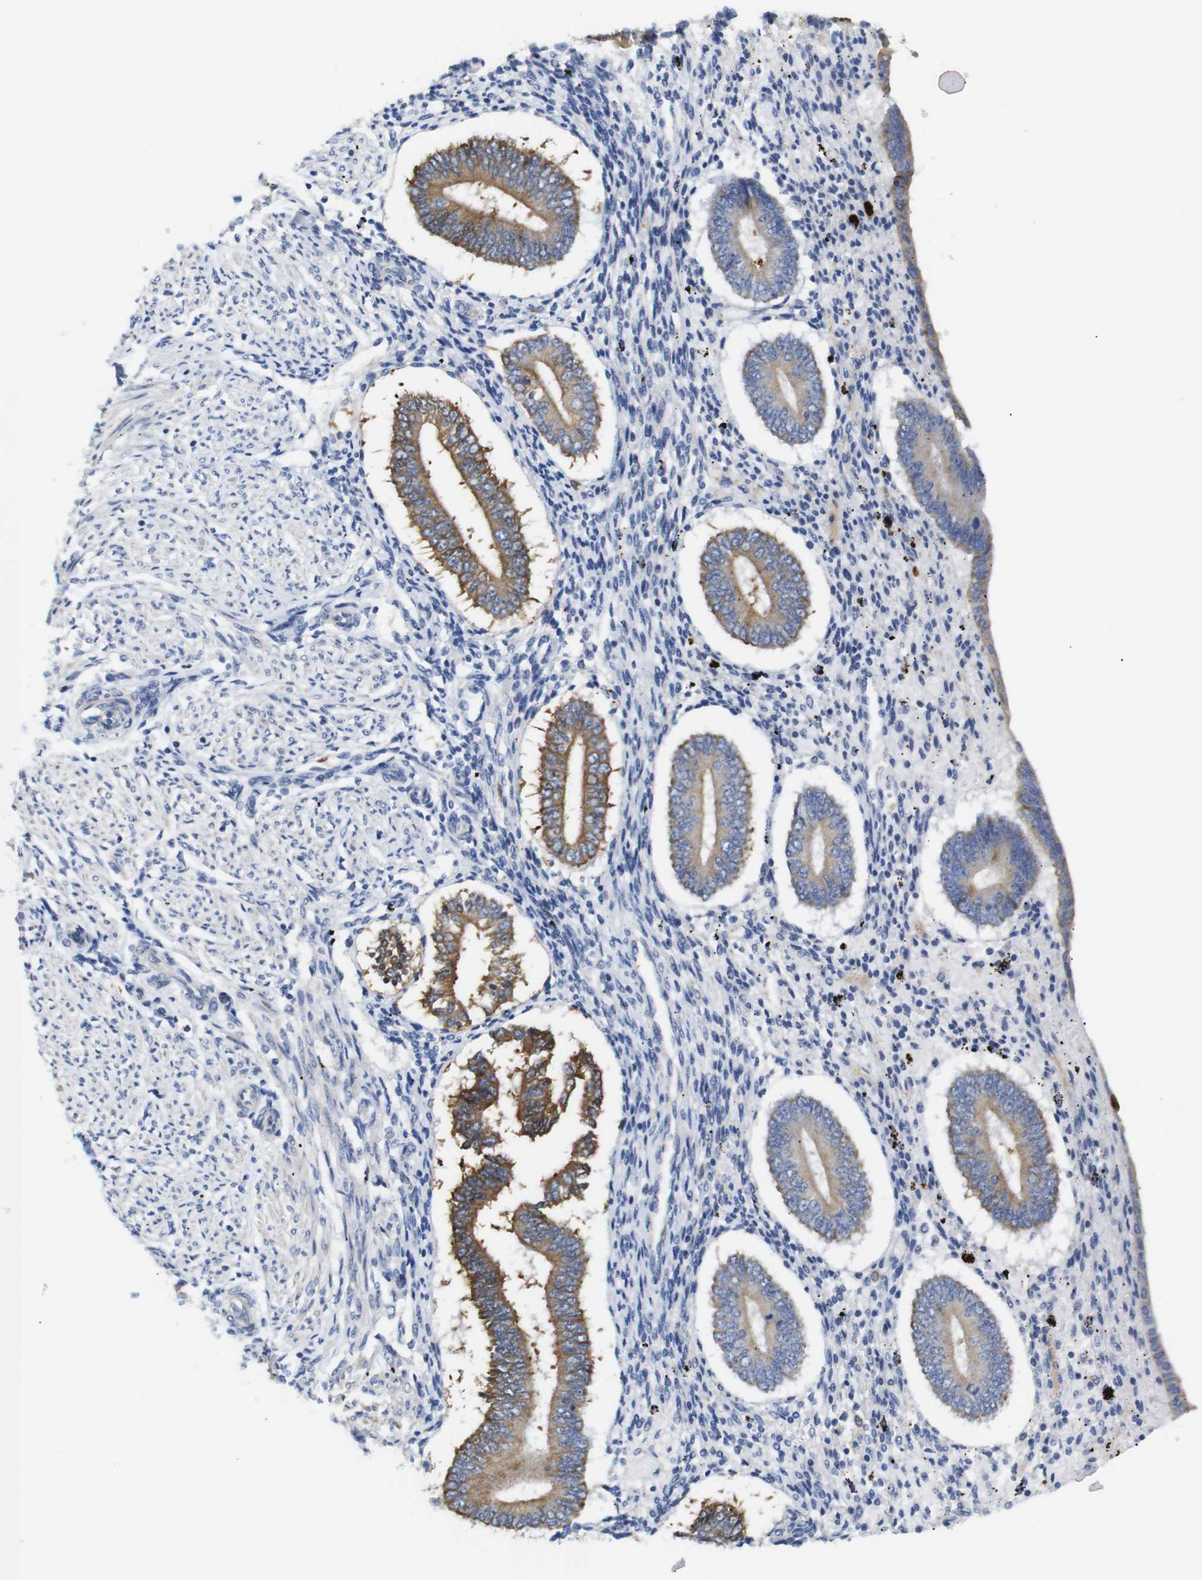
{"staining": {"intensity": "negative", "quantity": "none", "location": "none"}, "tissue": "endometrium", "cell_type": "Cells in endometrial stroma", "image_type": "normal", "snomed": [{"axis": "morphology", "description": "Normal tissue, NOS"}, {"axis": "topography", "description": "Endometrium"}], "caption": "DAB immunohistochemical staining of benign human endometrium displays no significant staining in cells in endometrial stroma. (DAB (3,3'-diaminobenzidine) immunohistochemistry (IHC) visualized using brightfield microscopy, high magnification).", "gene": "ALOX15", "patient": {"sex": "female", "age": 42}}